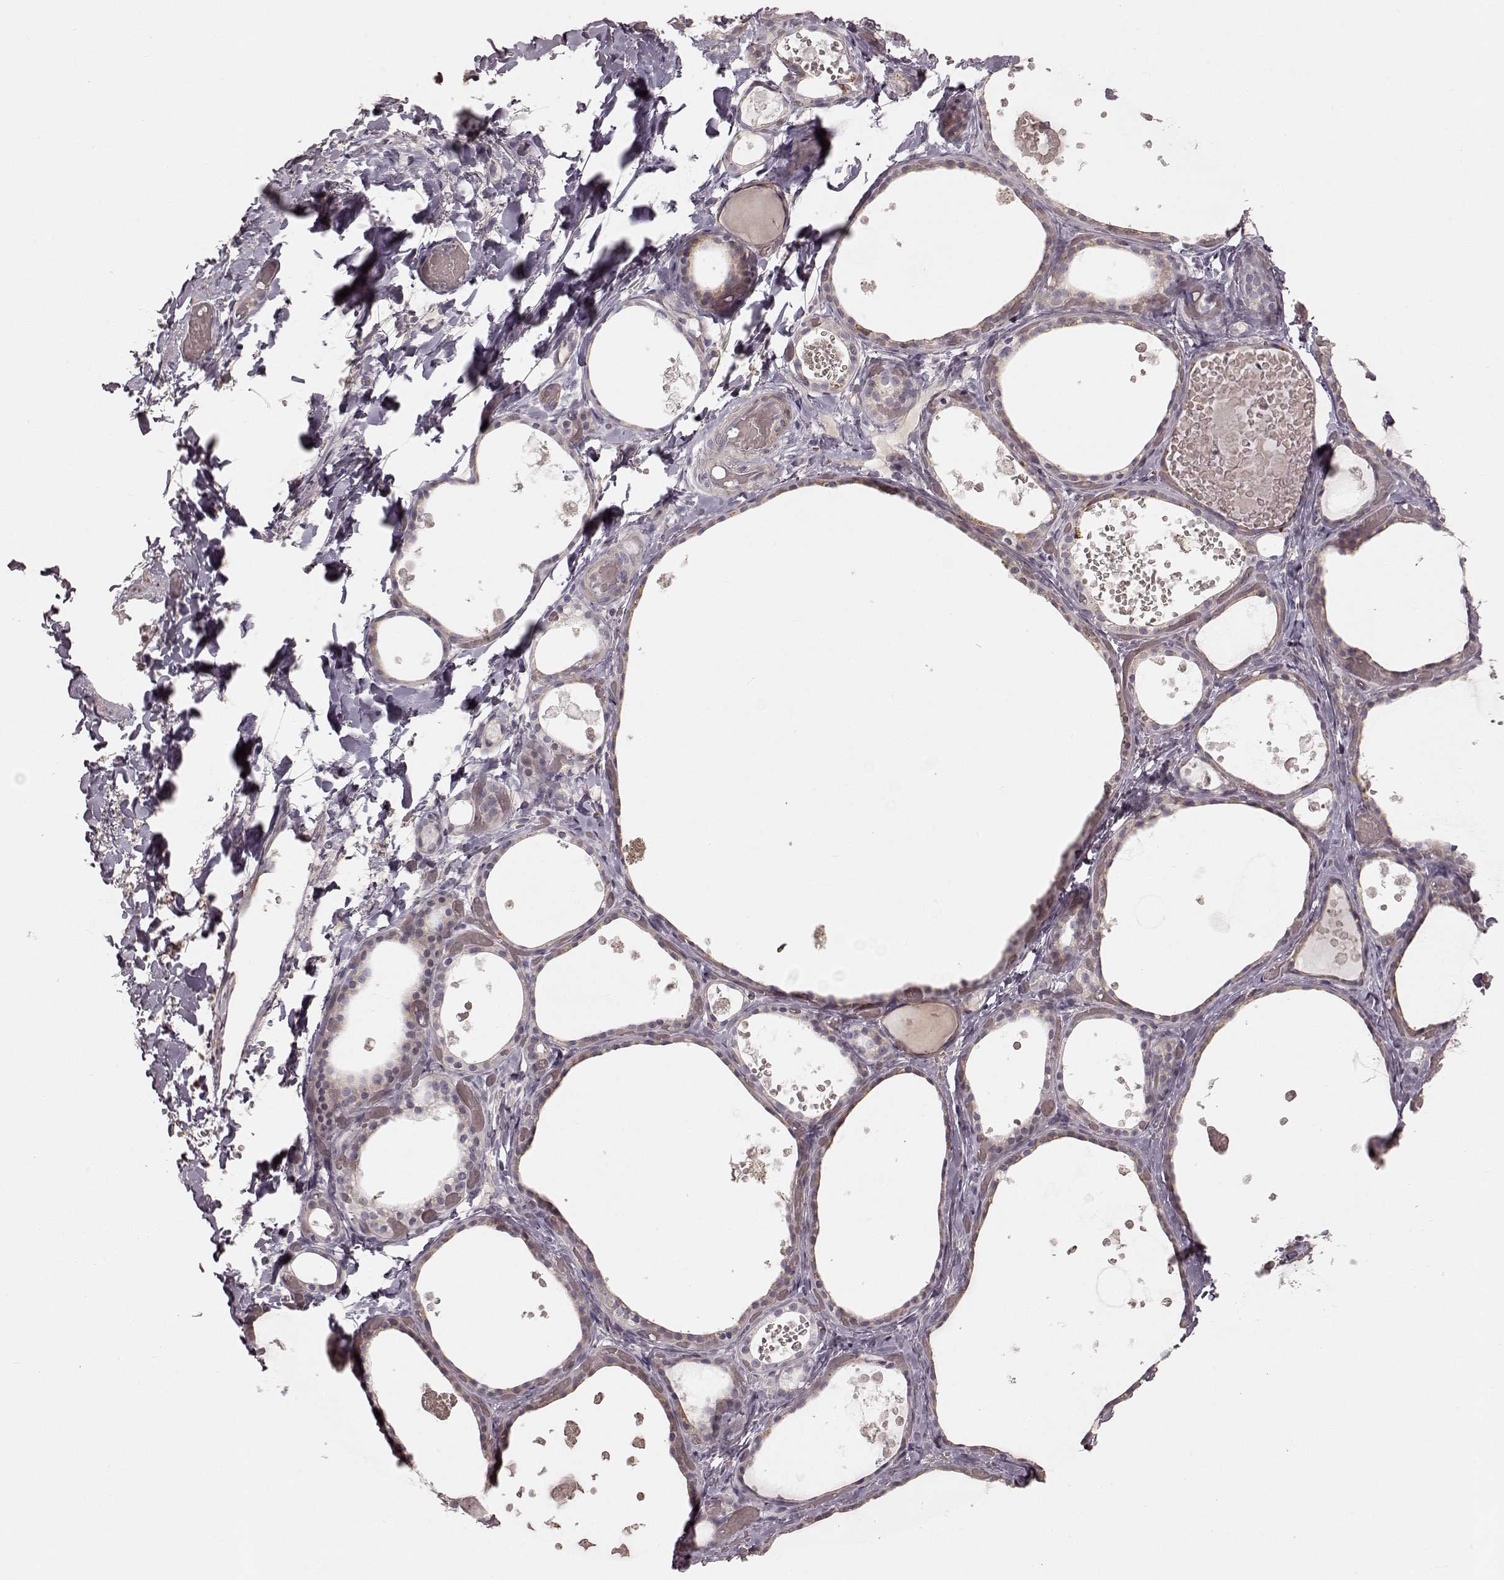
{"staining": {"intensity": "negative", "quantity": "none", "location": "none"}, "tissue": "thyroid gland", "cell_type": "Glandular cells", "image_type": "normal", "snomed": [{"axis": "morphology", "description": "Normal tissue, NOS"}, {"axis": "topography", "description": "Thyroid gland"}], "caption": "DAB (3,3'-diaminobenzidine) immunohistochemical staining of unremarkable thyroid gland demonstrates no significant positivity in glandular cells.", "gene": "KCNJ9", "patient": {"sex": "female", "age": 56}}